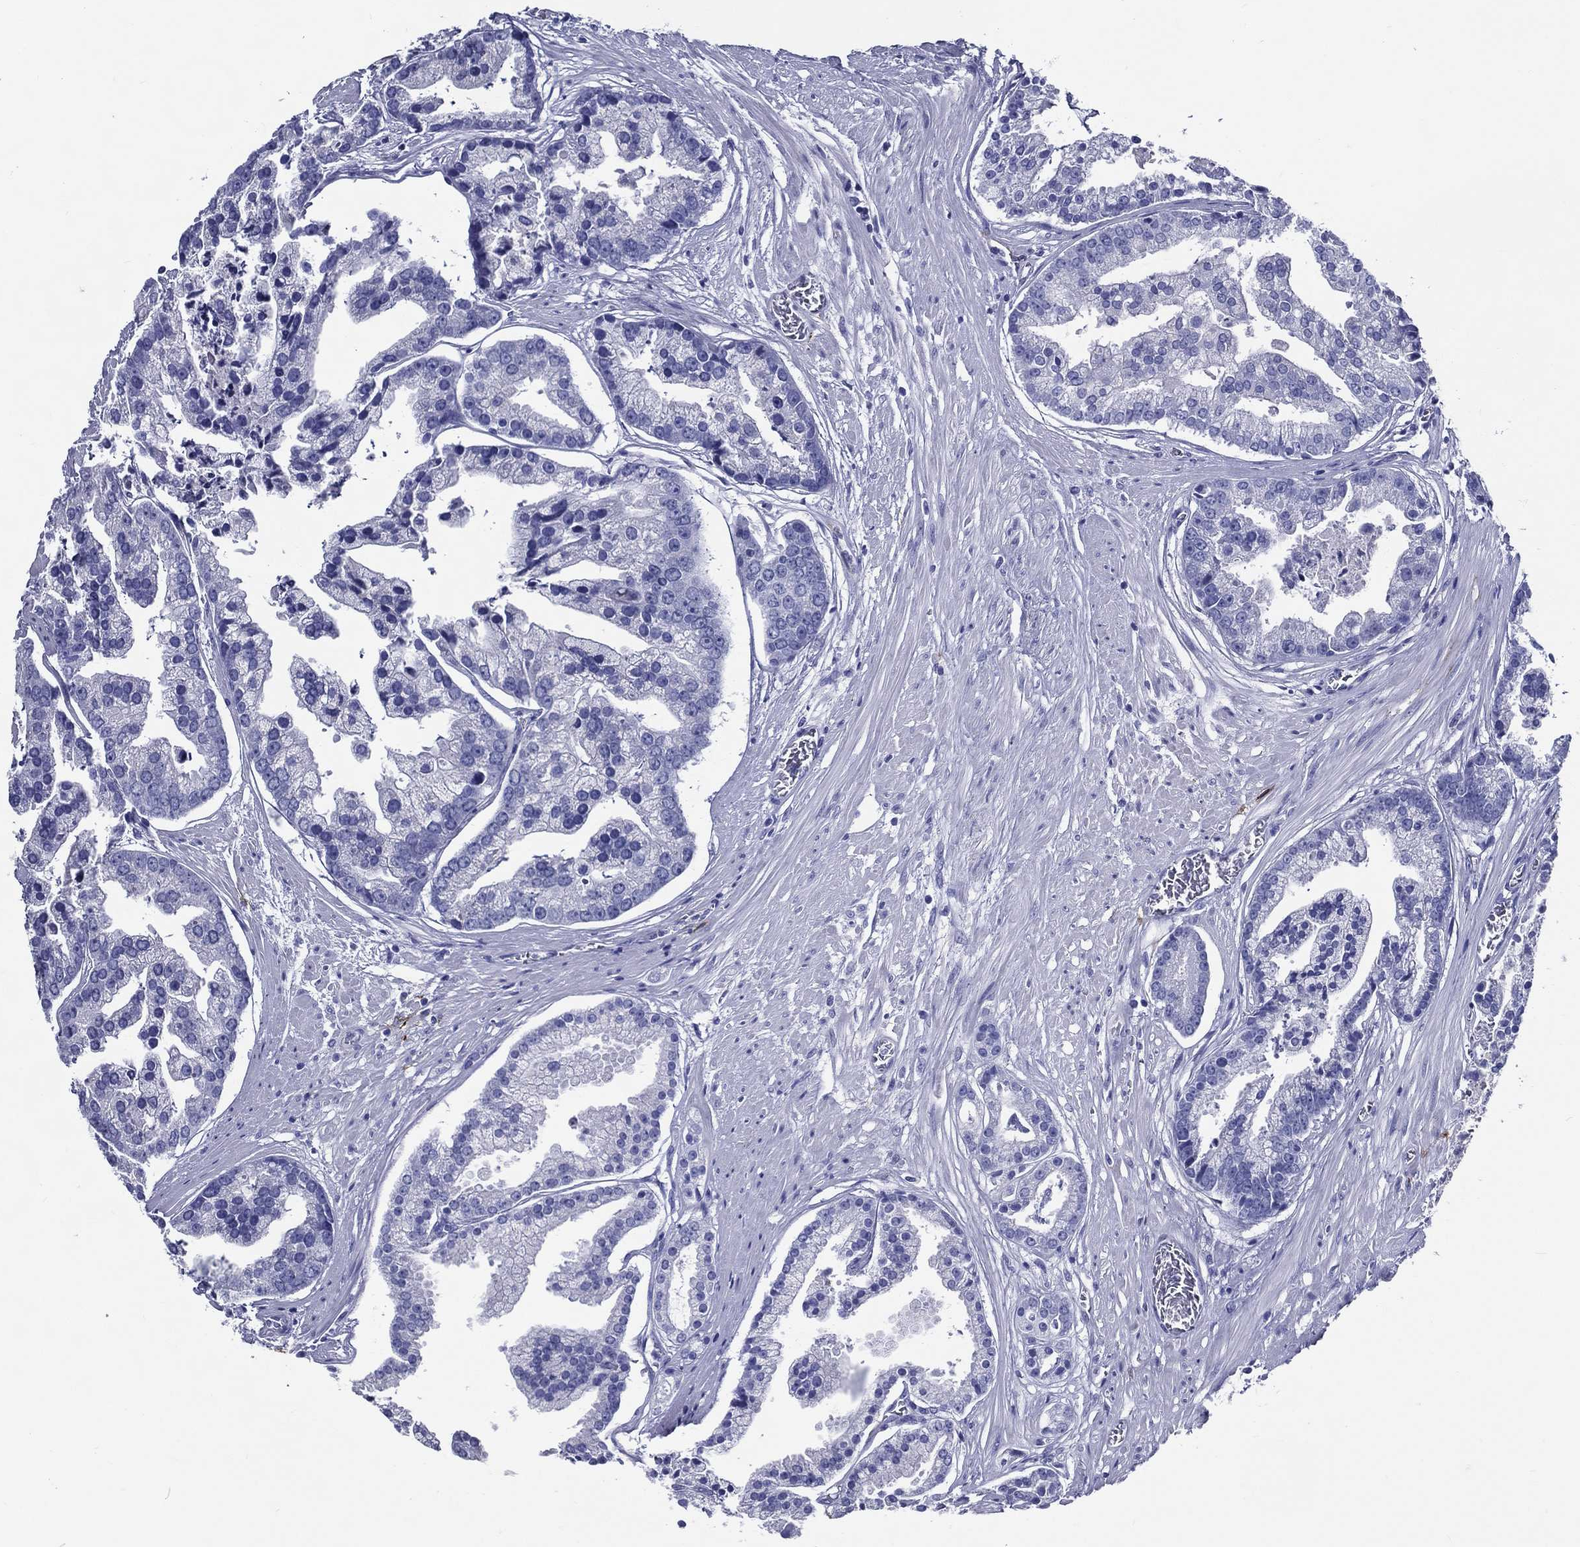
{"staining": {"intensity": "negative", "quantity": "none", "location": "none"}, "tissue": "prostate cancer", "cell_type": "Tumor cells", "image_type": "cancer", "snomed": [{"axis": "morphology", "description": "Adenocarcinoma, NOS"}, {"axis": "topography", "description": "Prostate and seminal vesicle, NOS"}, {"axis": "topography", "description": "Prostate"}], "caption": "Immunohistochemistry histopathology image of human prostate cancer stained for a protein (brown), which shows no staining in tumor cells.", "gene": "ACE2", "patient": {"sex": "male", "age": 44}}